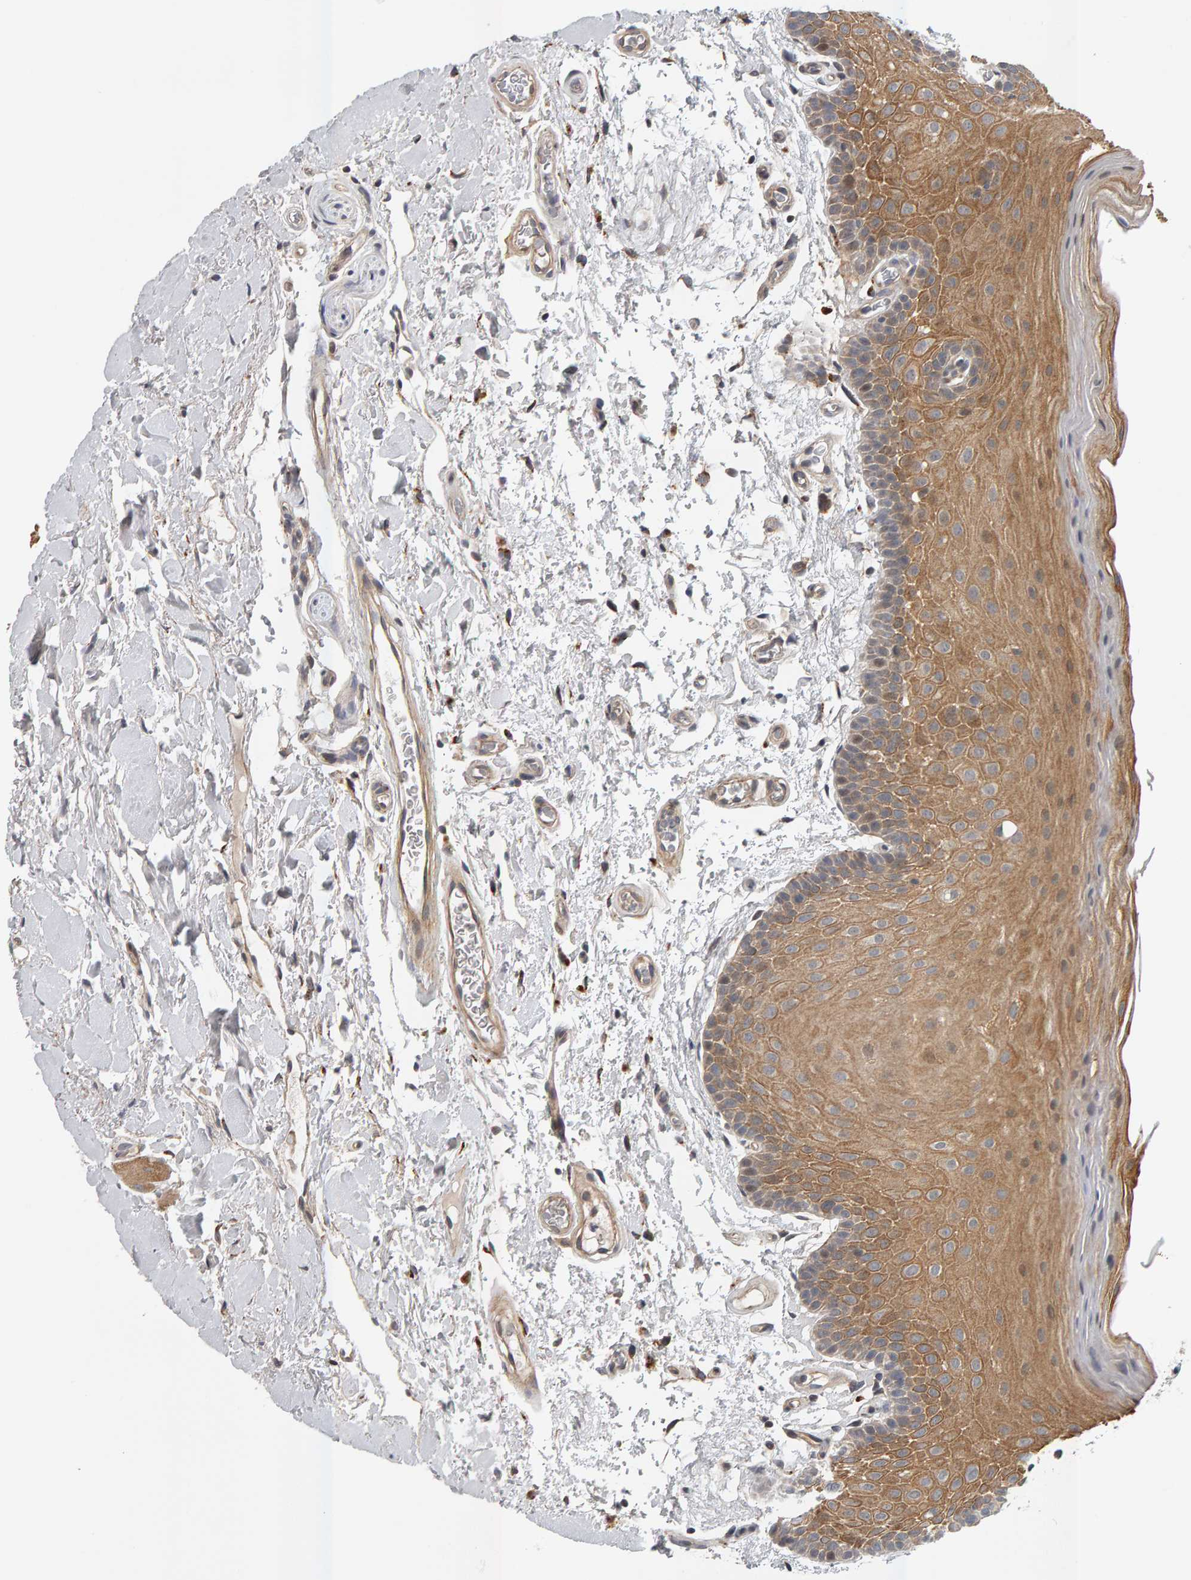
{"staining": {"intensity": "moderate", "quantity": ">75%", "location": "cytoplasmic/membranous"}, "tissue": "oral mucosa", "cell_type": "Squamous epithelial cells", "image_type": "normal", "snomed": [{"axis": "morphology", "description": "Normal tissue, NOS"}, {"axis": "topography", "description": "Oral tissue"}], "caption": "A micrograph of oral mucosa stained for a protein displays moderate cytoplasmic/membranous brown staining in squamous epithelial cells. The protein of interest is shown in brown color, while the nuclei are stained blue.", "gene": "ZNF160", "patient": {"sex": "male", "age": 62}}